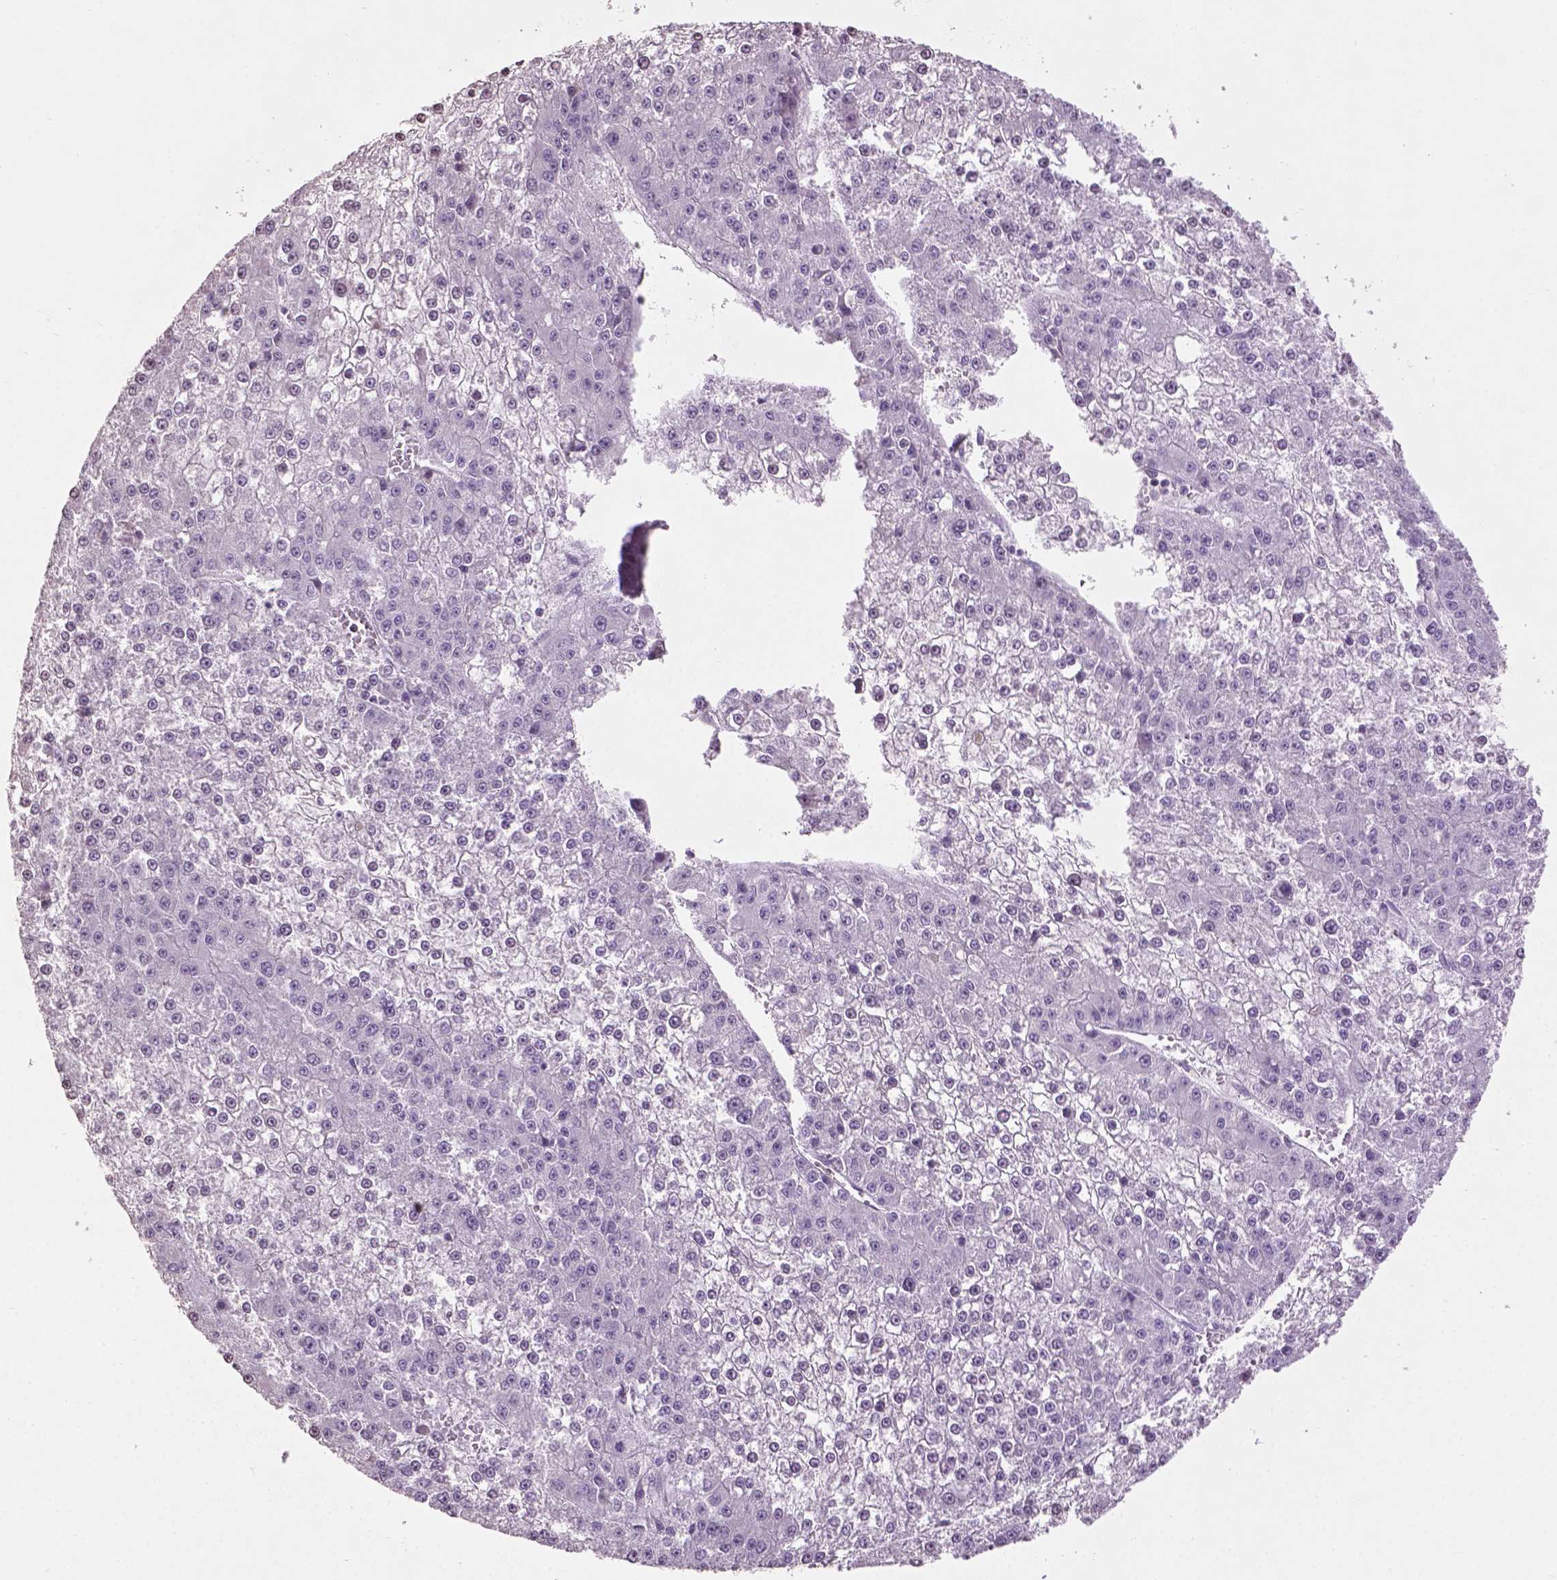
{"staining": {"intensity": "negative", "quantity": "none", "location": "none"}, "tissue": "liver cancer", "cell_type": "Tumor cells", "image_type": "cancer", "snomed": [{"axis": "morphology", "description": "Carcinoma, Hepatocellular, NOS"}, {"axis": "topography", "description": "Liver"}], "caption": "Immunohistochemistry micrograph of neoplastic tissue: hepatocellular carcinoma (liver) stained with DAB (3,3'-diaminobenzidine) shows no significant protein expression in tumor cells.", "gene": "NTNG2", "patient": {"sex": "female", "age": 73}}